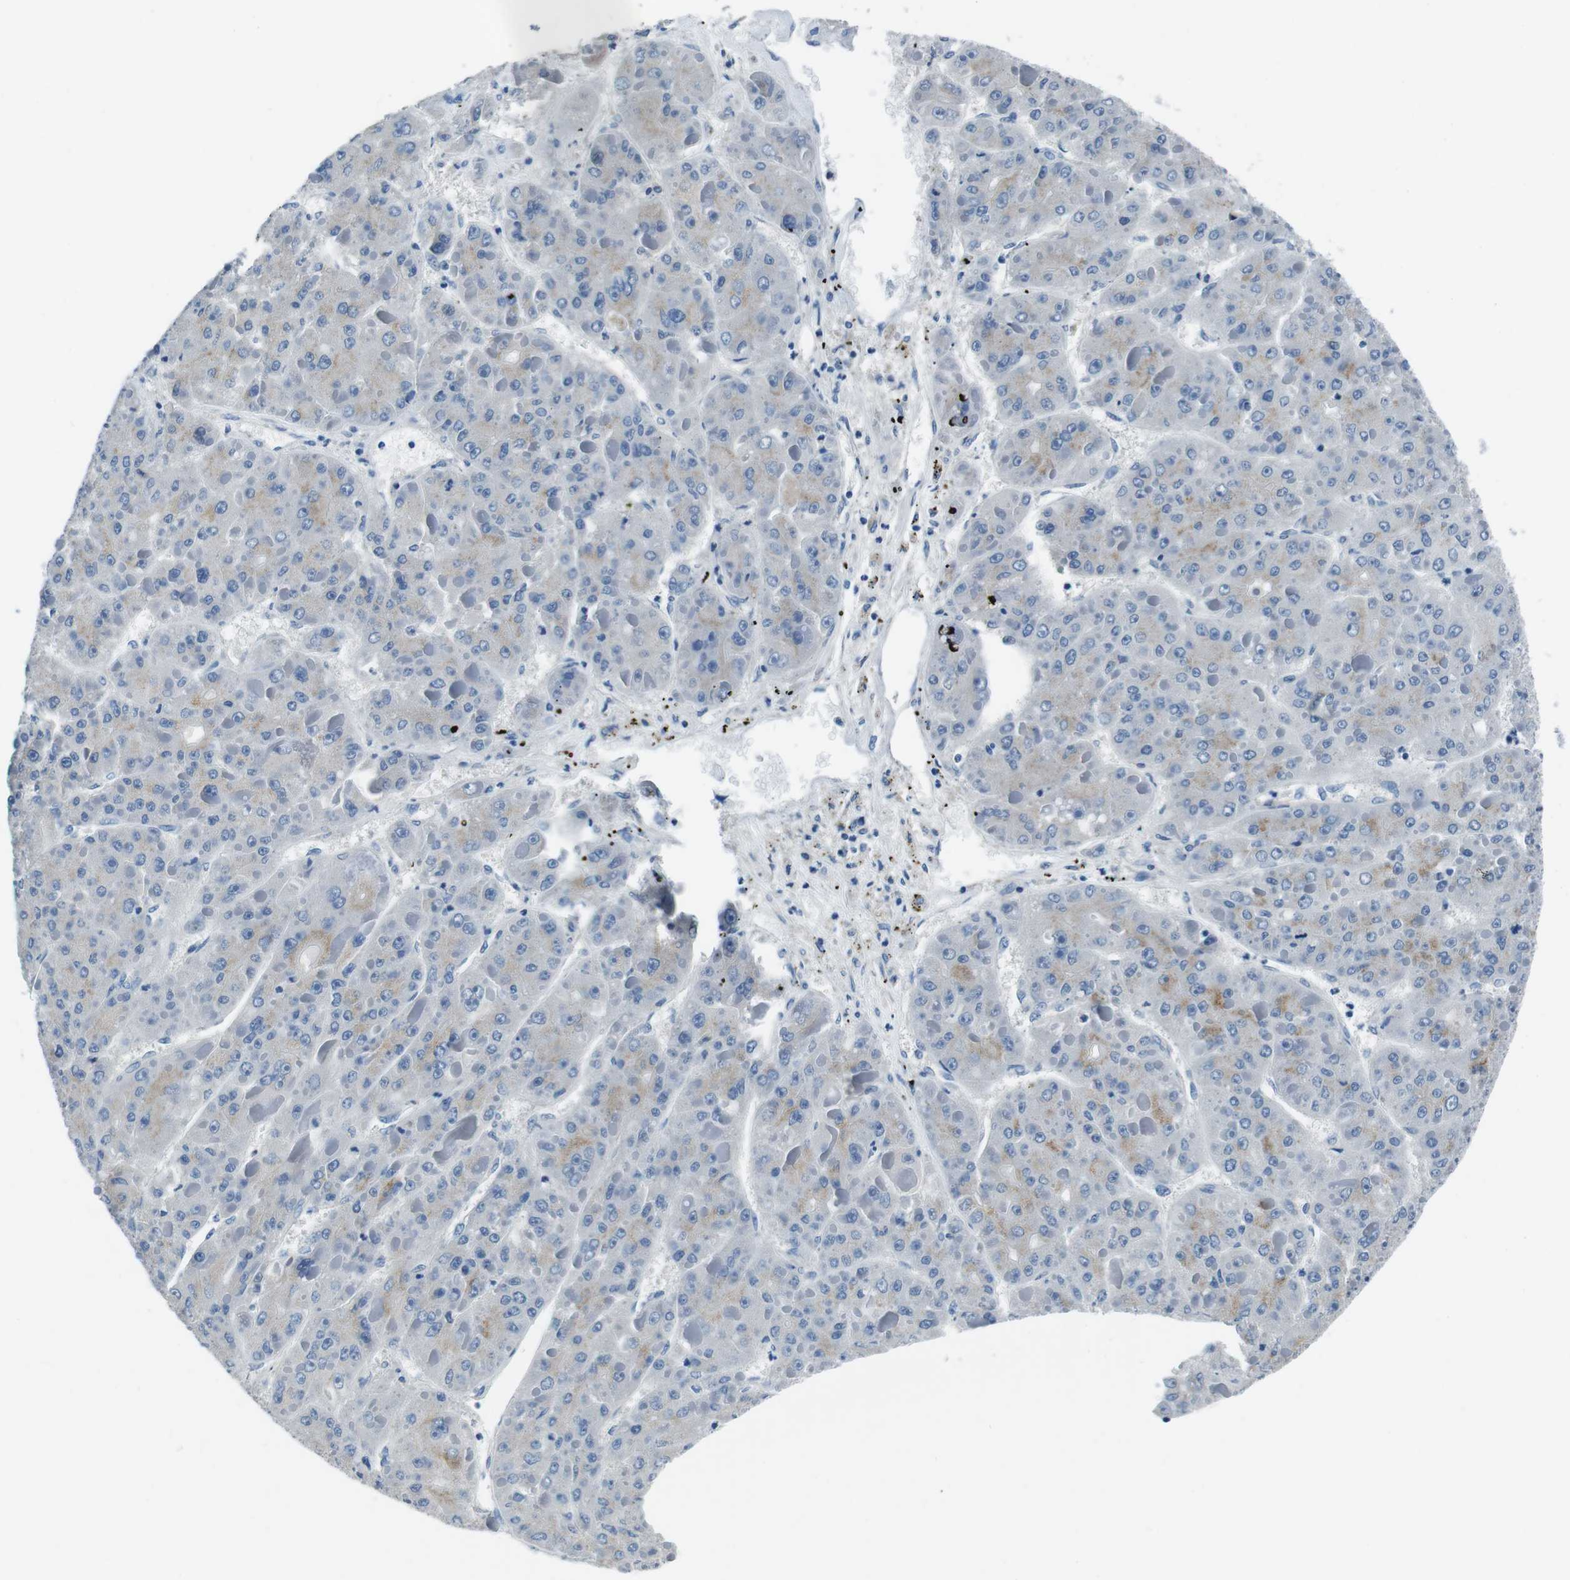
{"staining": {"intensity": "negative", "quantity": "none", "location": "none"}, "tissue": "liver cancer", "cell_type": "Tumor cells", "image_type": "cancer", "snomed": [{"axis": "morphology", "description": "Carcinoma, Hepatocellular, NOS"}, {"axis": "topography", "description": "Liver"}], "caption": "There is no significant positivity in tumor cells of liver hepatocellular carcinoma.", "gene": "CASQ1", "patient": {"sex": "female", "age": 73}}